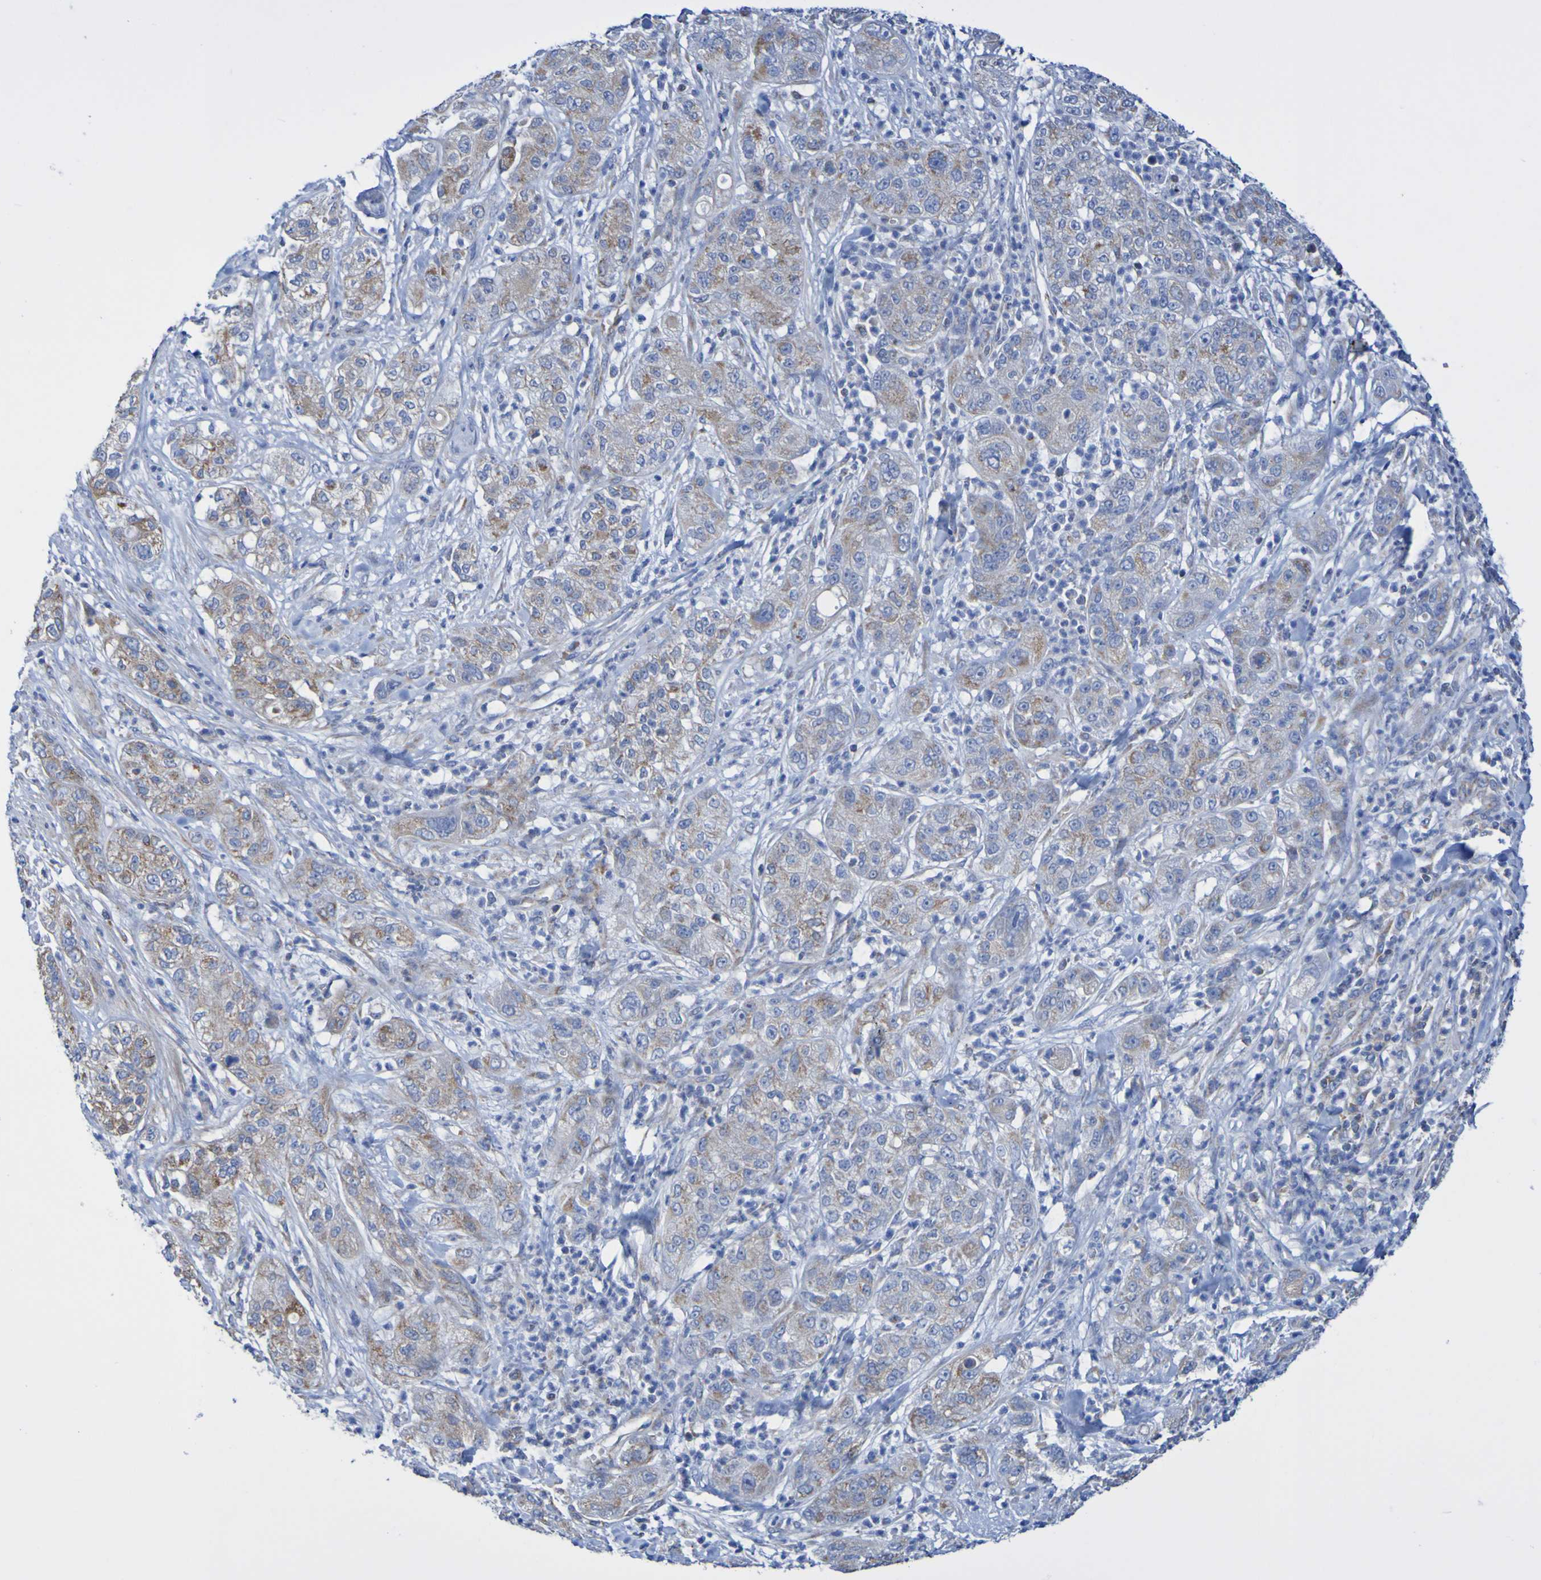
{"staining": {"intensity": "weak", "quantity": "25%-75%", "location": "cytoplasmic/membranous"}, "tissue": "pancreatic cancer", "cell_type": "Tumor cells", "image_type": "cancer", "snomed": [{"axis": "morphology", "description": "Adenocarcinoma, NOS"}, {"axis": "topography", "description": "Pancreas"}], "caption": "The immunohistochemical stain shows weak cytoplasmic/membranous expression in tumor cells of adenocarcinoma (pancreatic) tissue.", "gene": "CNTN2", "patient": {"sex": "female", "age": 78}}